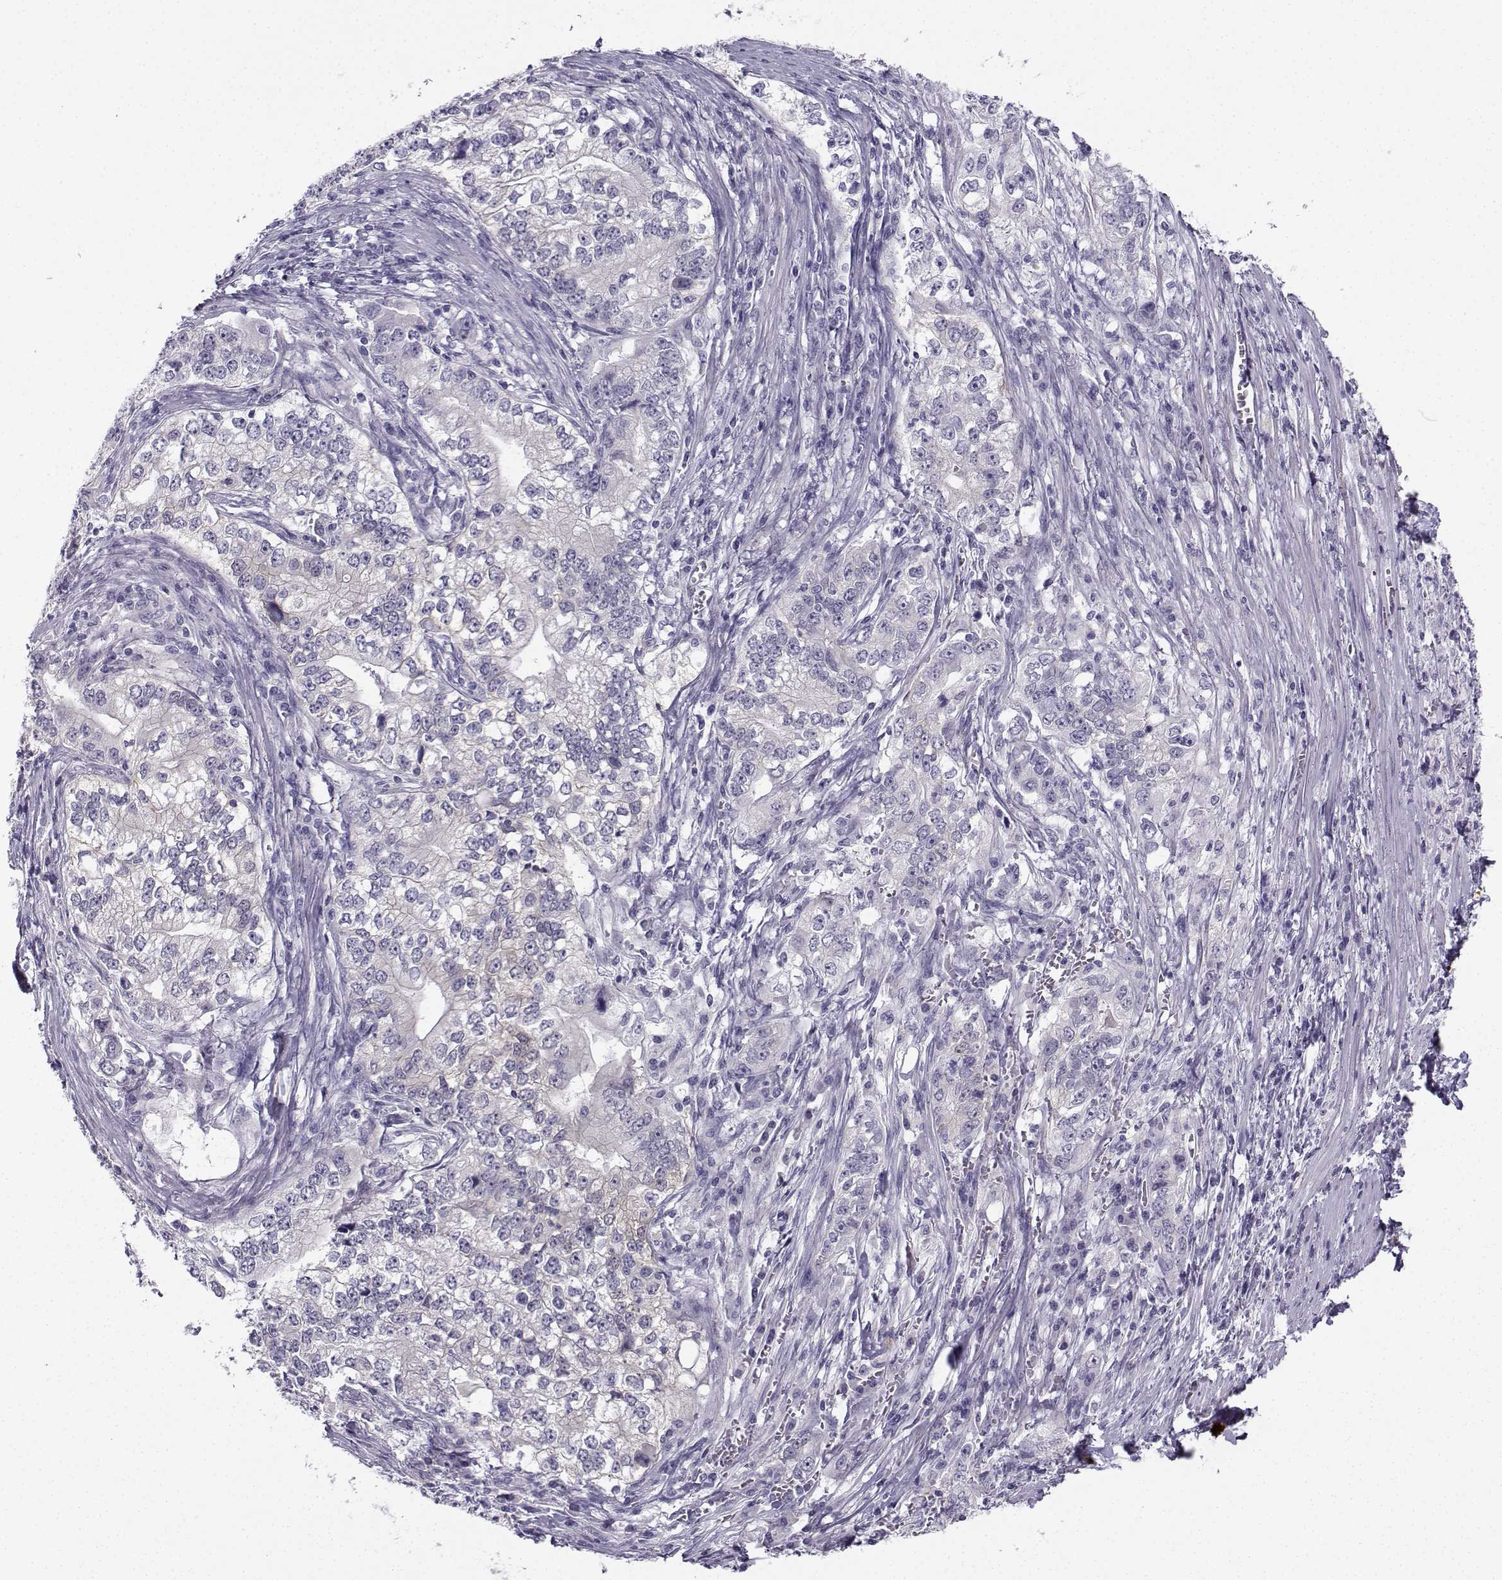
{"staining": {"intensity": "weak", "quantity": "<25%", "location": "cytoplasmic/membranous"}, "tissue": "stomach cancer", "cell_type": "Tumor cells", "image_type": "cancer", "snomed": [{"axis": "morphology", "description": "Adenocarcinoma, NOS"}, {"axis": "topography", "description": "Stomach, lower"}], "caption": "A photomicrograph of human stomach adenocarcinoma is negative for staining in tumor cells. Brightfield microscopy of immunohistochemistry stained with DAB (brown) and hematoxylin (blue), captured at high magnification.", "gene": "NQO1", "patient": {"sex": "female", "age": 72}}